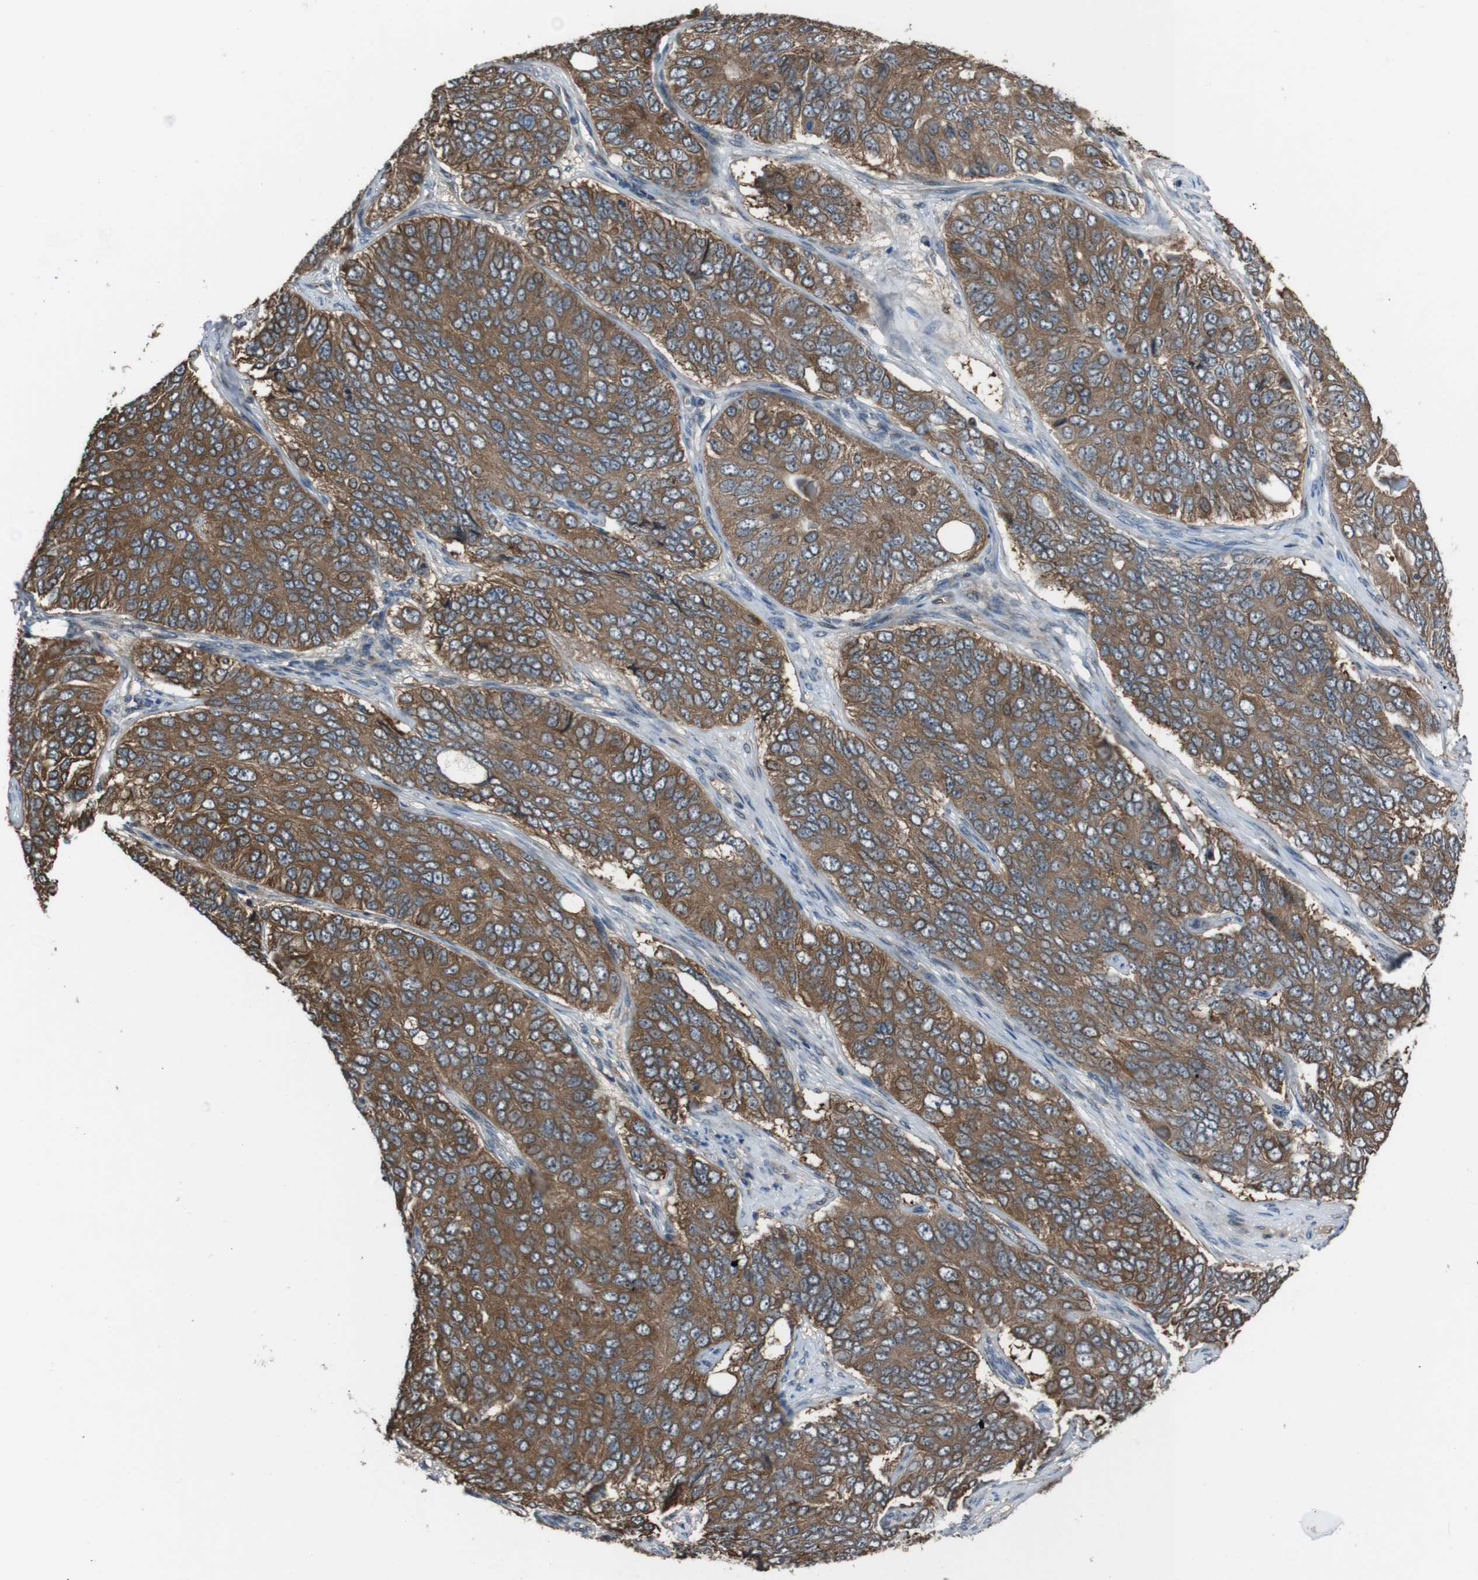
{"staining": {"intensity": "moderate", "quantity": ">75%", "location": "cytoplasmic/membranous"}, "tissue": "ovarian cancer", "cell_type": "Tumor cells", "image_type": "cancer", "snomed": [{"axis": "morphology", "description": "Carcinoma, endometroid"}, {"axis": "topography", "description": "Ovary"}], "caption": "Immunohistochemical staining of ovarian cancer (endometroid carcinoma) demonstrates medium levels of moderate cytoplasmic/membranous positivity in about >75% of tumor cells. The staining is performed using DAB brown chromogen to label protein expression. The nuclei are counter-stained blue using hematoxylin.", "gene": "SLC22A23", "patient": {"sex": "female", "age": 51}}